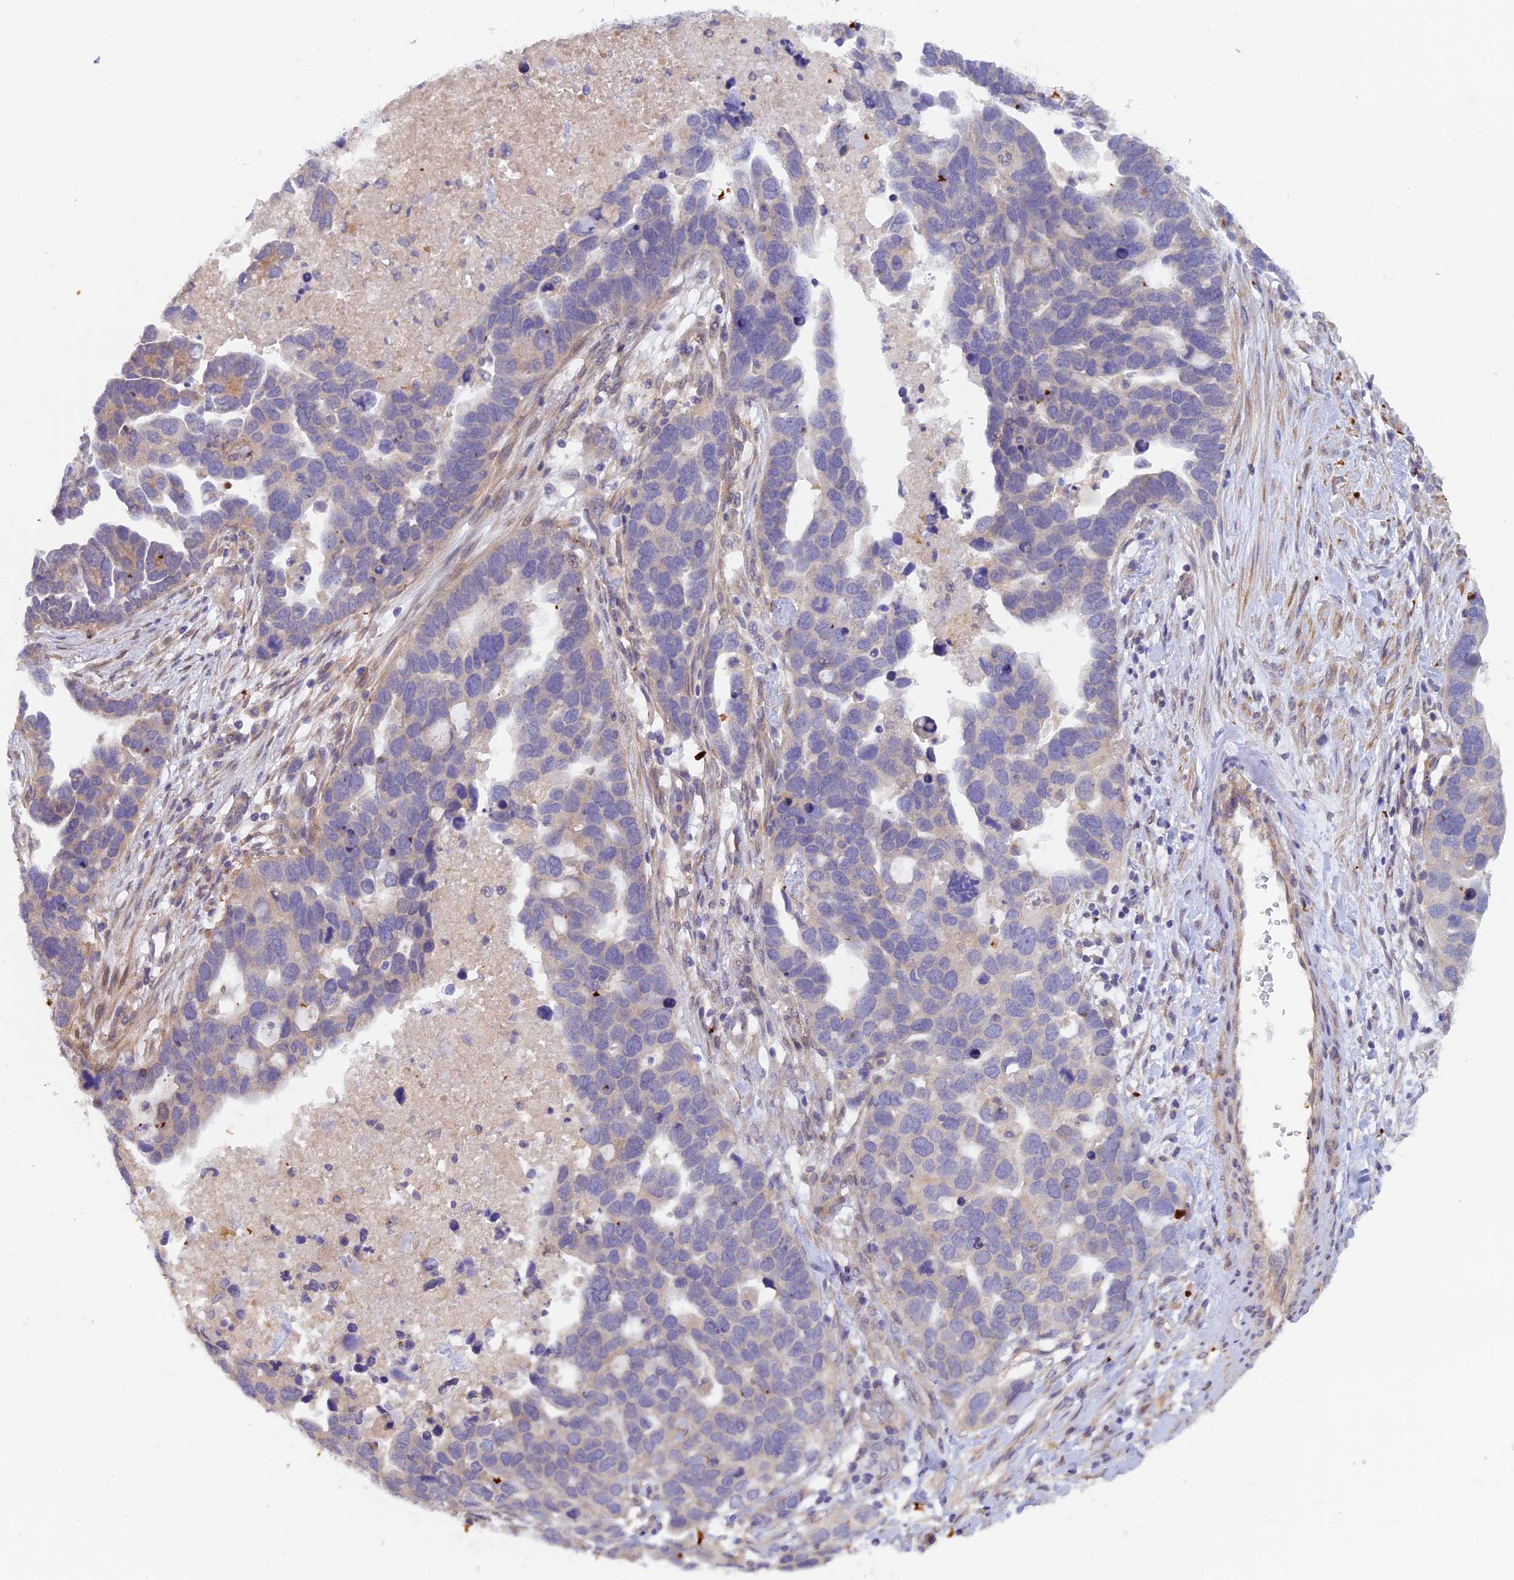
{"staining": {"intensity": "negative", "quantity": "none", "location": "none"}, "tissue": "ovarian cancer", "cell_type": "Tumor cells", "image_type": "cancer", "snomed": [{"axis": "morphology", "description": "Cystadenocarcinoma, serous, NOS"}, {"axis": "topography", "description": "Ovary"}], "caption": "Ovarian cancer stained for a protein using immunohistochemistry (IHC) shows no expression tumor cells.", "gene": "FZR1", "patient": {"sex": "female", "age": 54}}